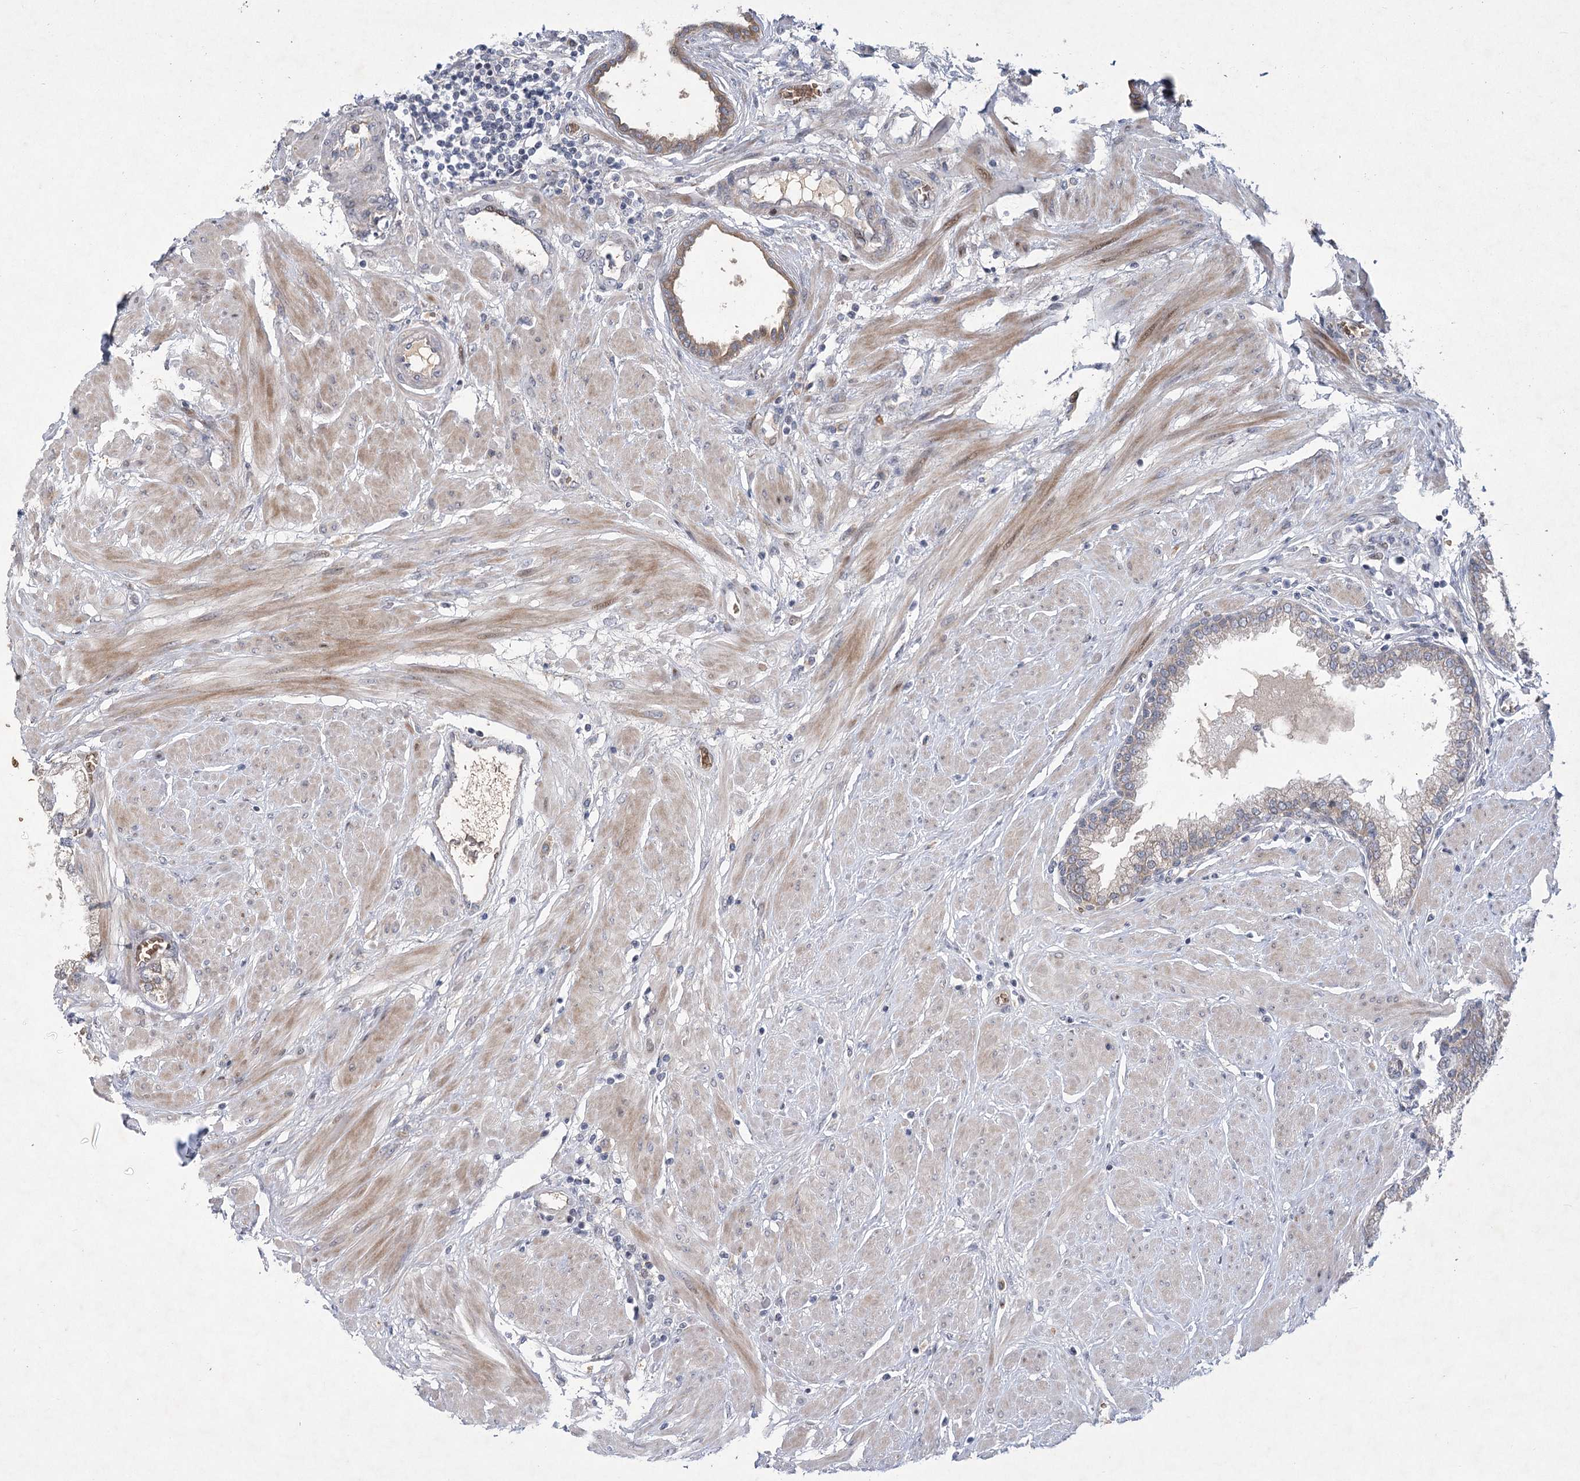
{"staining": {"intensity": "moderate", "quantity": "<25%", "location": "cytoplasmic/membranous"}, "tissue": "prostate", "cell_type": "Glandular cells", "image_type": "normal", "snomed": [{"axis": "morphology", "description": "Normal tissue, NOS"}, {"axis": "topography", "description": "Prostate"}], "caption": "Prostate stained with DAB IHC exhibits low levels of moderate cytoplasmic/membranous expression in approximately <25% of glandular cells.", "gene": "NSMCE4A", "patient": {"sex": "male", "age": 51}}